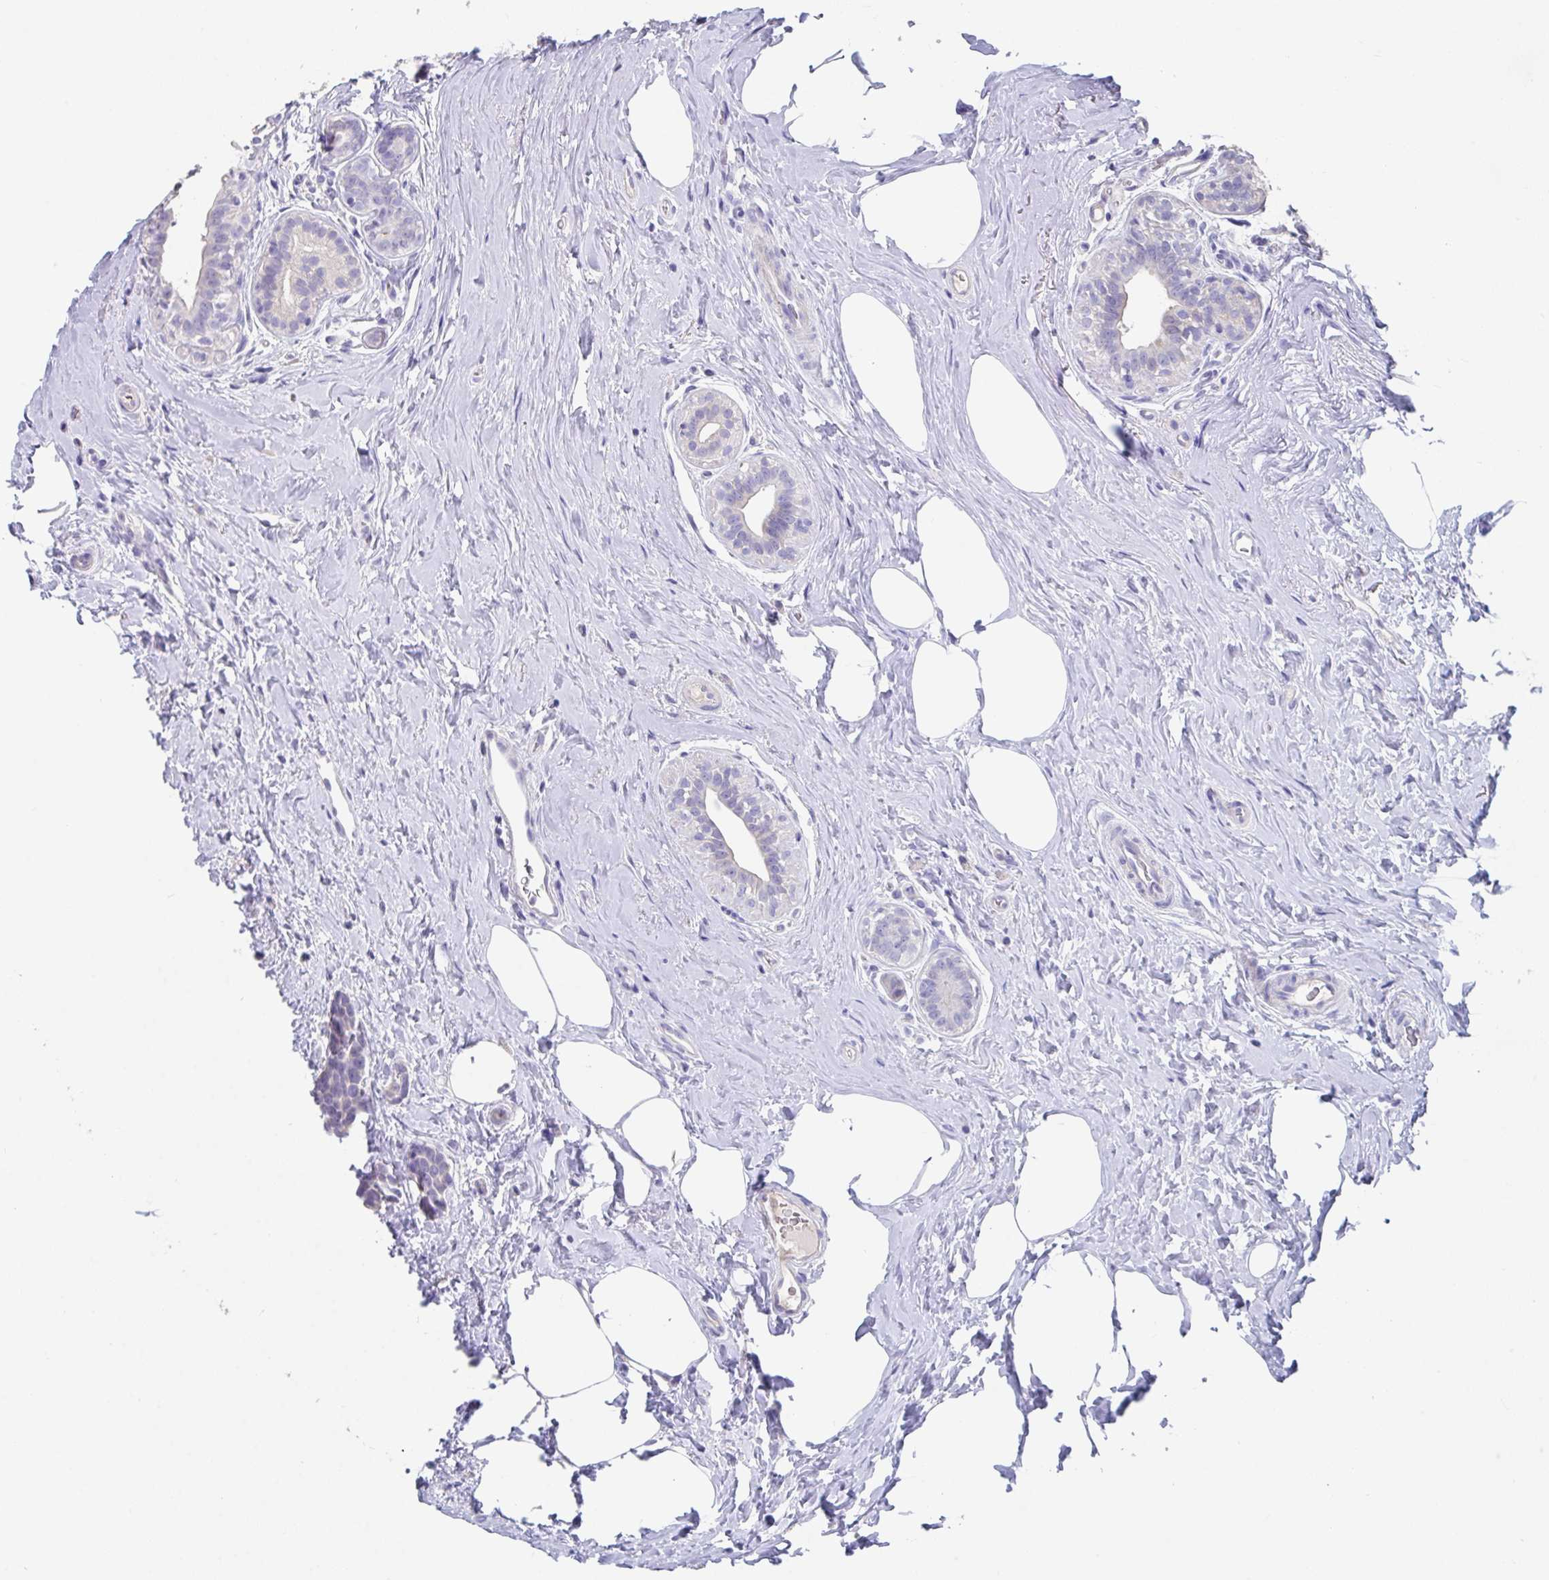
{"staining": {"intensity": "negative", "quantity": "none", "location": "none"}, "tissue": "breast cancer", "cell_type": "Tumor cells", "image_type": "cancer", "snomed": [{"axis": "morphology", "description": "Duct carcinoma"}, {"axis": "topography", "description": "Breast"}], "caption": "The immunohistochemistry (IHC) photomicrograph has no significant expression in tumor cells of breast cancer tissue.", "gene": "SLC44A4", "patient": {"sex": "female", "age": 71}}